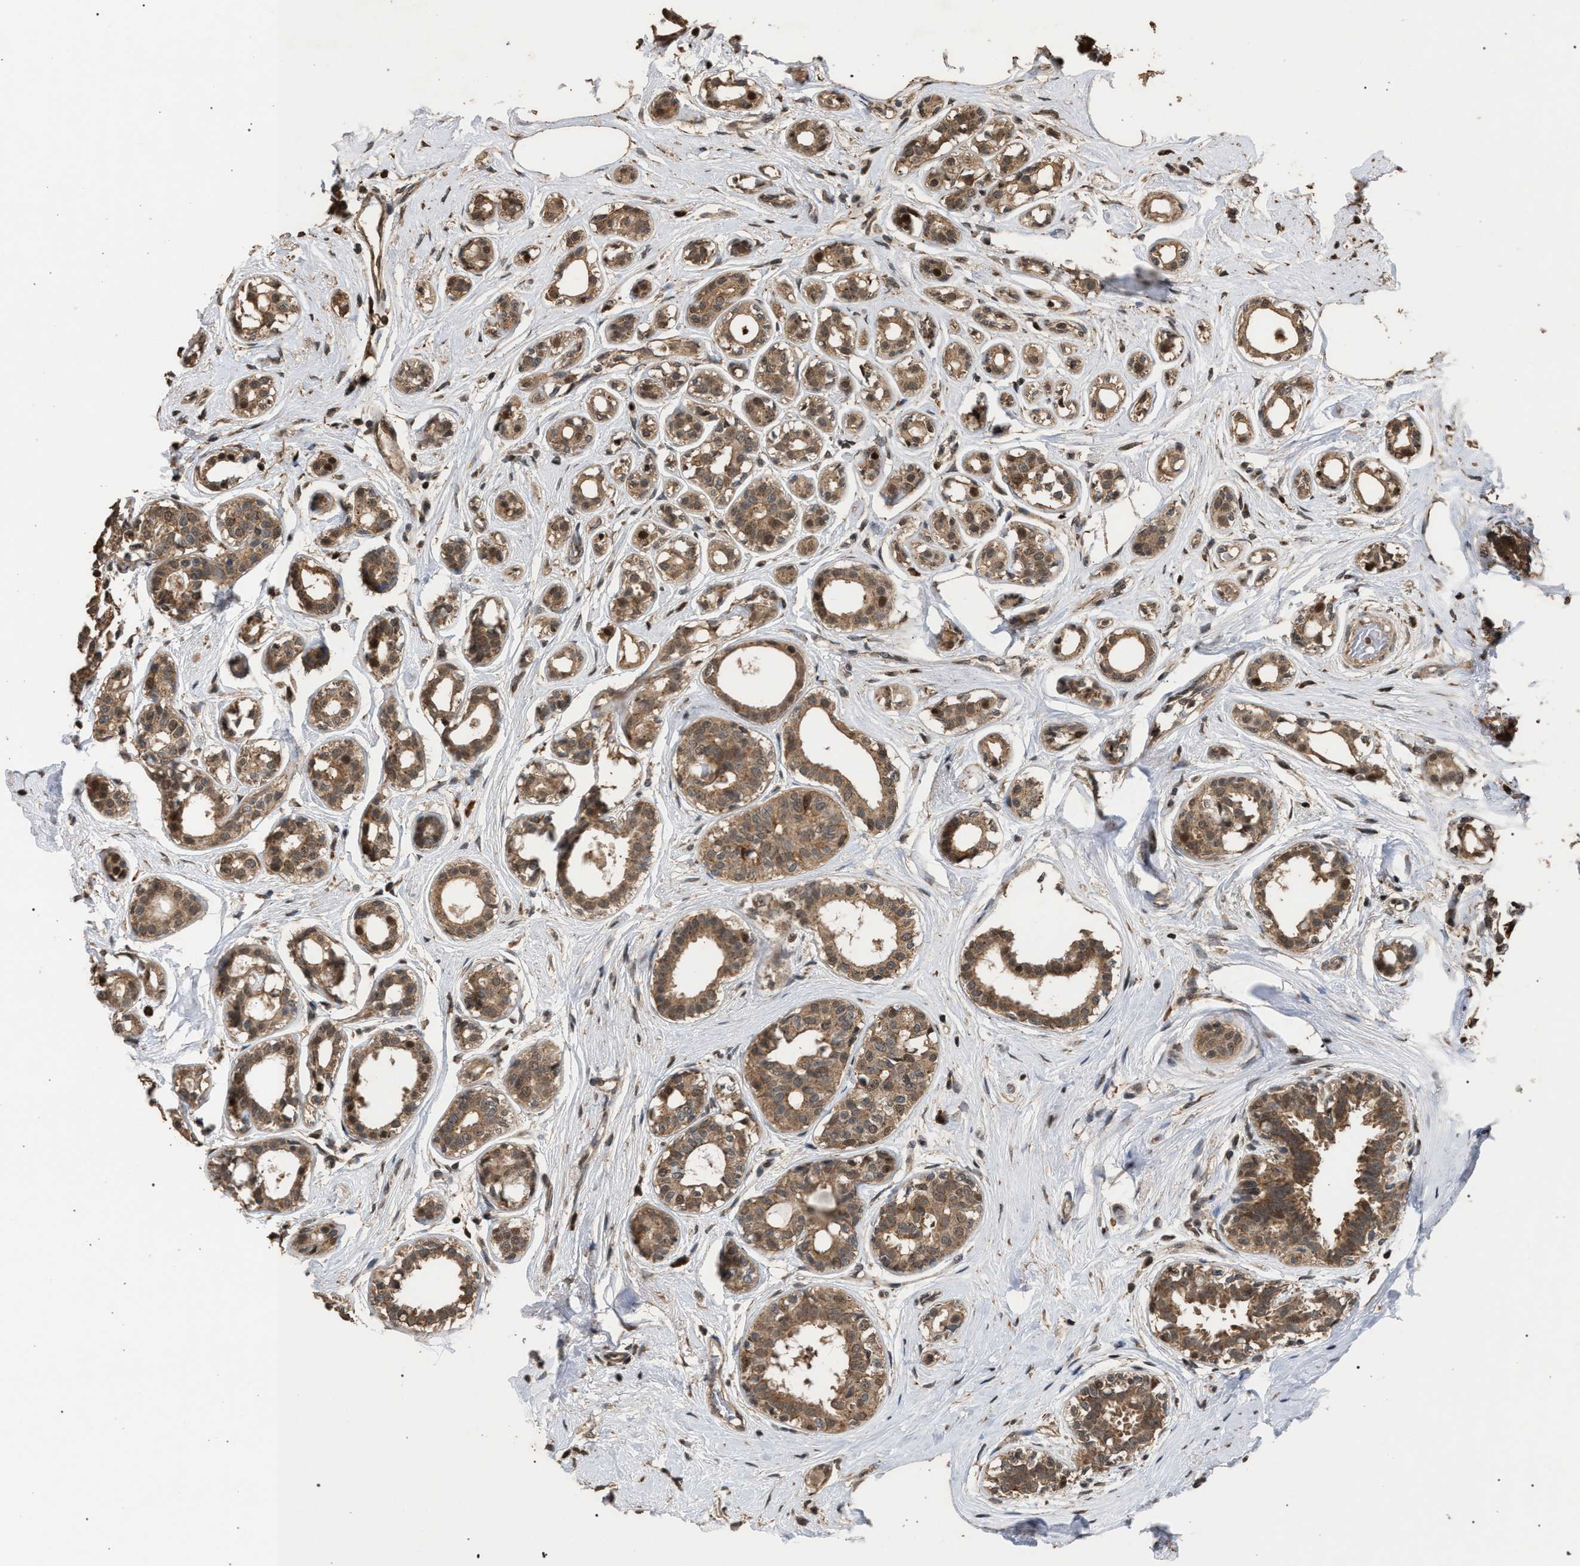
{"staining": {"intensity": "moderate", "quantity": ">75%", "location": "cytoplasmic/membranous"}, "tissue": "breast cancer", "cell_type": "Tumor cells", "image_type": "cancer", "snomed": [{"axis": "morphology", "description": "Duct carcinoma"}, {"axis": "topography", "description": "Breast"}], "caption": "Immunohistochemical staining of breast cancer exhibits medium levels of moderate cytoplasmic/membranous positivity in approximately >75% of tumor cells. Using DAB (brown) and hematoxylin (blue) stains, captured at high magnification using brightfield microscopy.", "gene": "NAA35", "patient": {"sex": "female", "age": 55}}